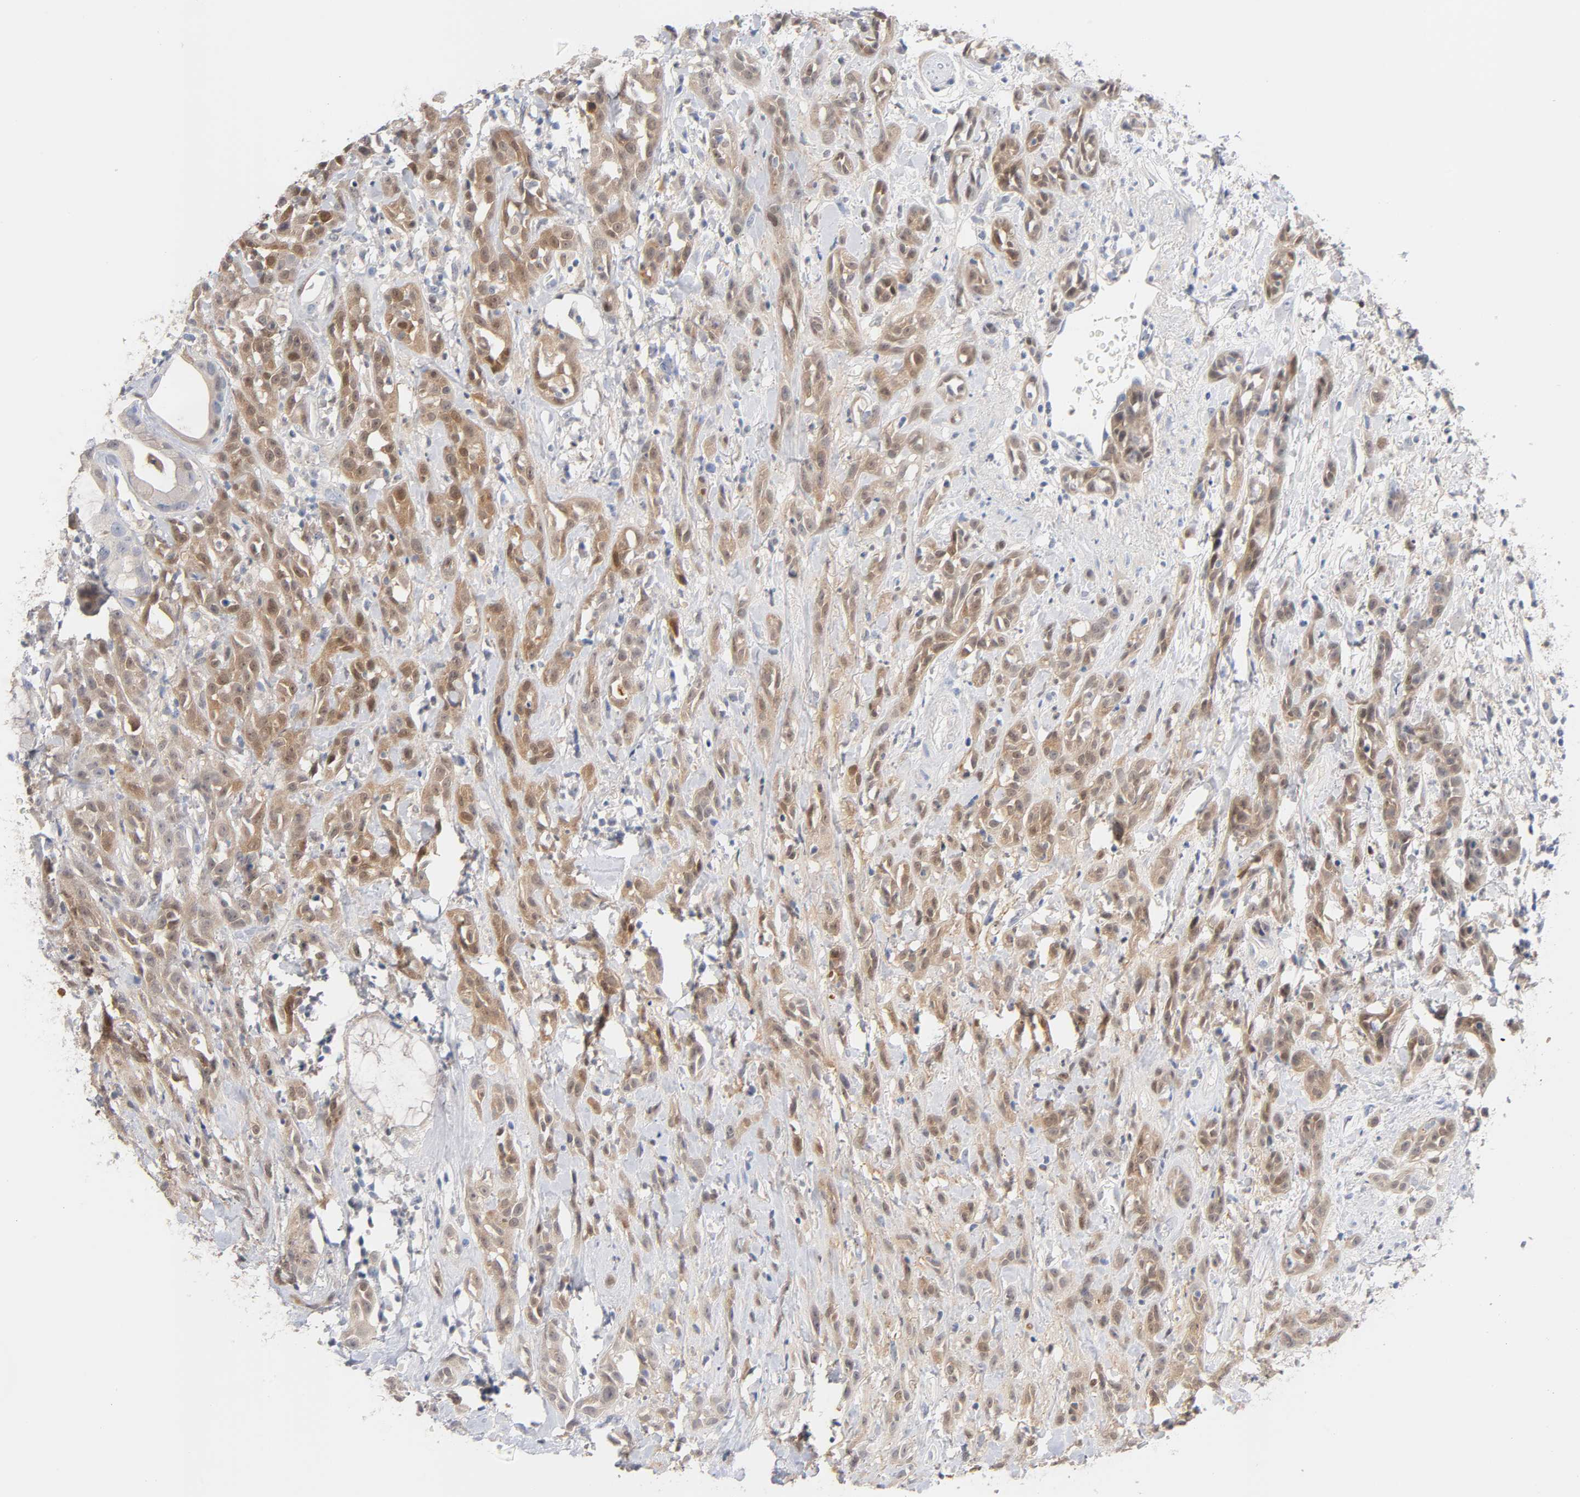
{"staining": {"intensity": "weak", "quantity": ">75%", "location": "cytoplasmic/membranous,nuclear"}, "tissue": "head and neck cancer", "cell_type": "Tumor cells", "image_type": "cancer", "snomed": [{"axis": "morphology", "description": "Squamous cell carcinoma, NOS"}, {"axis": "topography", "description": "Head-Neck"}], "caption": "Protein staining of head and neck cancer (squamous cell carcinoma) tissue exhibits weak cytoplasmic/membranous and nuclear positivity in about >75% of tumor cells. Nuclei are stained in blue.", "gene": "IL18", "patient": {"sex": "male", "age": 62}}